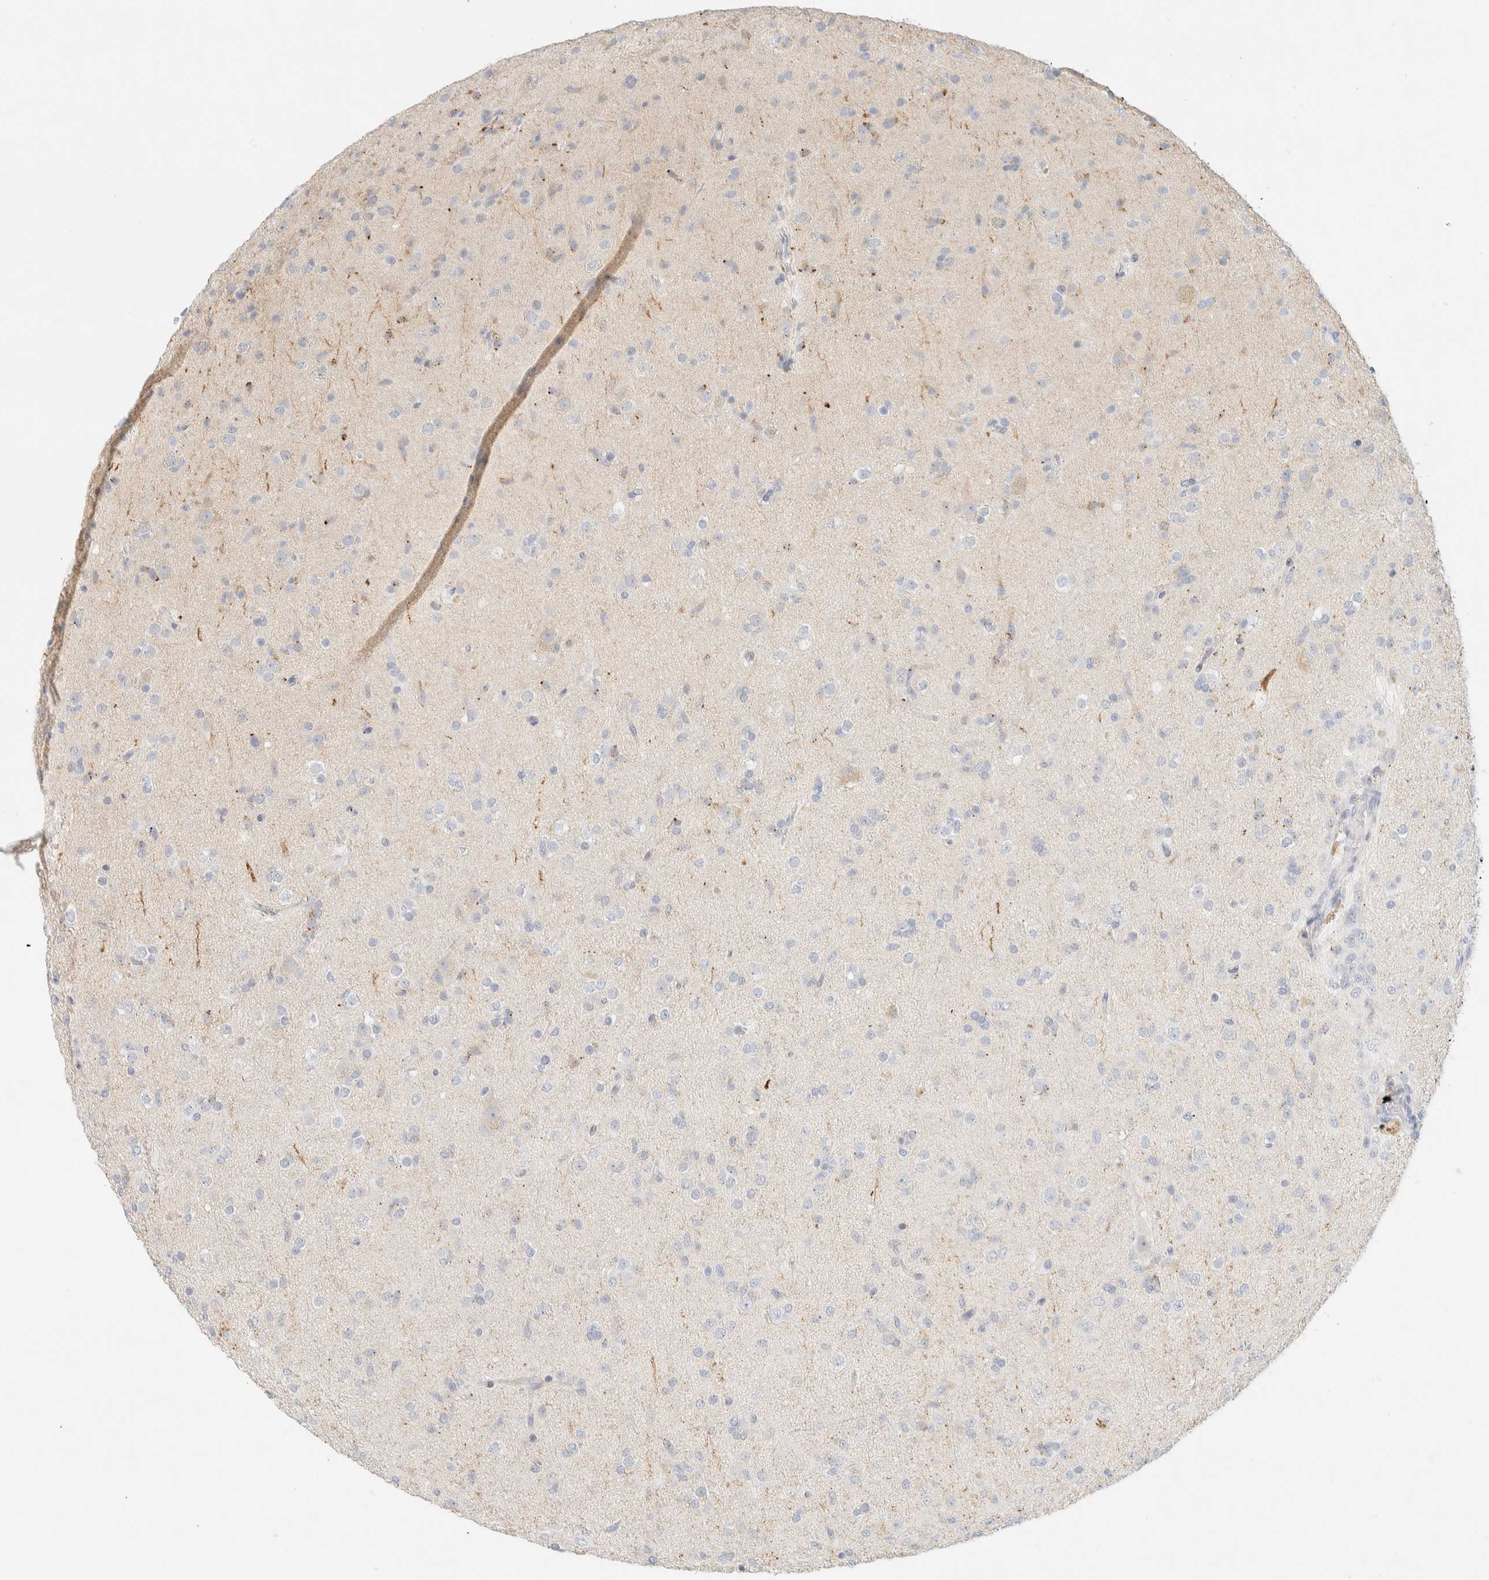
{"staining": {"intensity": "negative", "quantity": "none", "location": "none"}, "tissue": "glioma", "cell_type": "Tumor cells", "image_type": "cancer", "snomed": [{"axis": "morphology", "description": "Glioma, malignant, Low grade"}, {"axis": "topography", "description": "Brain"}], "caption": "DAB immunohistochemical staining of malignant glioma (low-grade) demonstrates no significant positivity in tumor cells.", "gene": "SPNS3", "patient": {"sex": "male", "age": 65}}